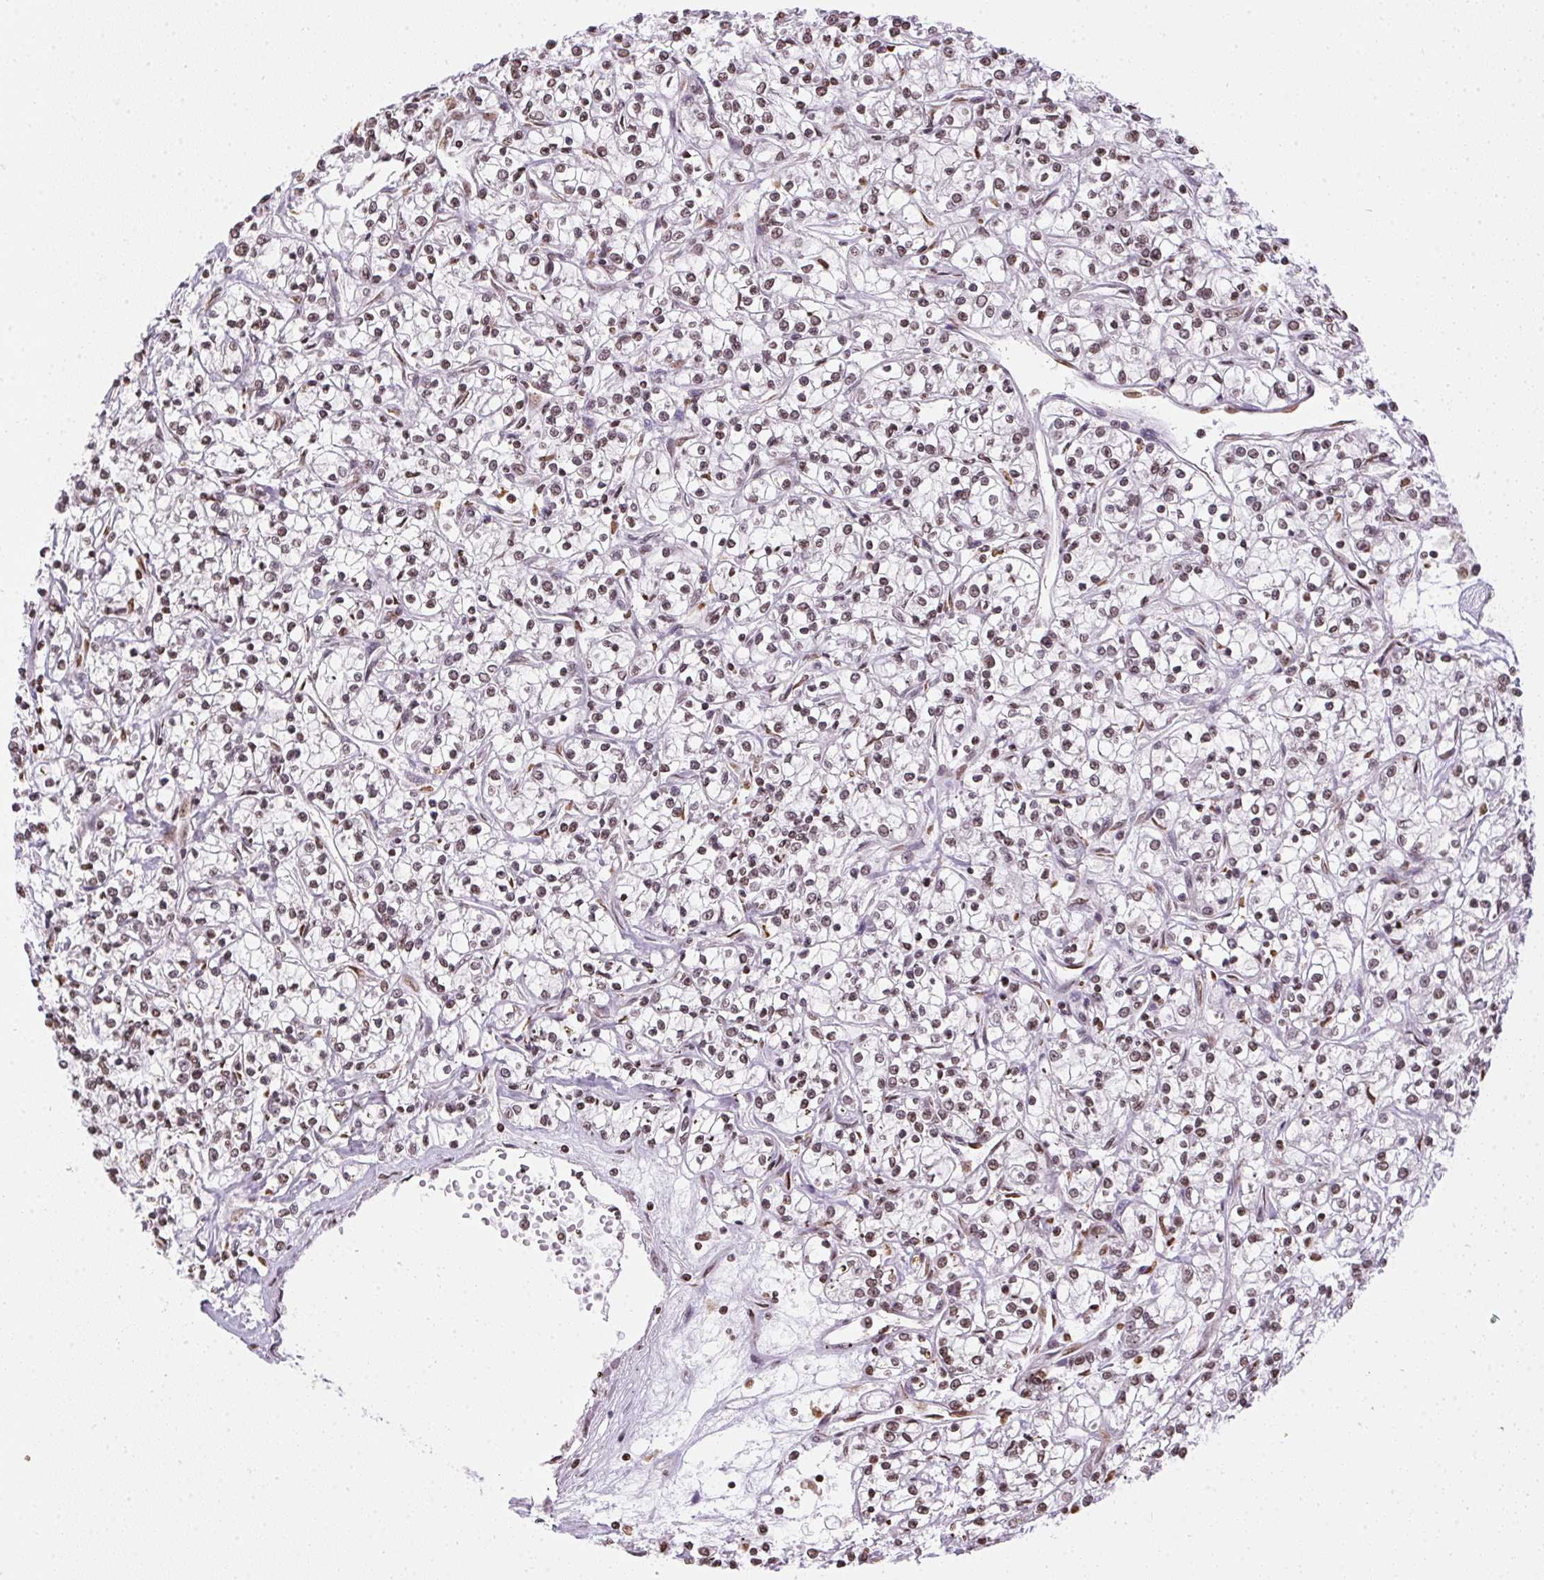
{"staining": {"intensity": "weak", "quantity": "25%-75%", "location": "nuclear"}, "tissue": "renal cancer", "cell_type": "Tumor cells", "image_type": "cancer", "snomed": [{"axis": "morphology", "description": "Adenocarcinoma, NOS"}, {"axis": "topography", "description": "Kidney"}], "caption": "The immunohistochemical stain shows weak nuclear staining in tumor cells of renal cancer (adenocarcinoma) tissue.", "gene": "RNF181", "patient": {"sex": "female", "age": 59}}